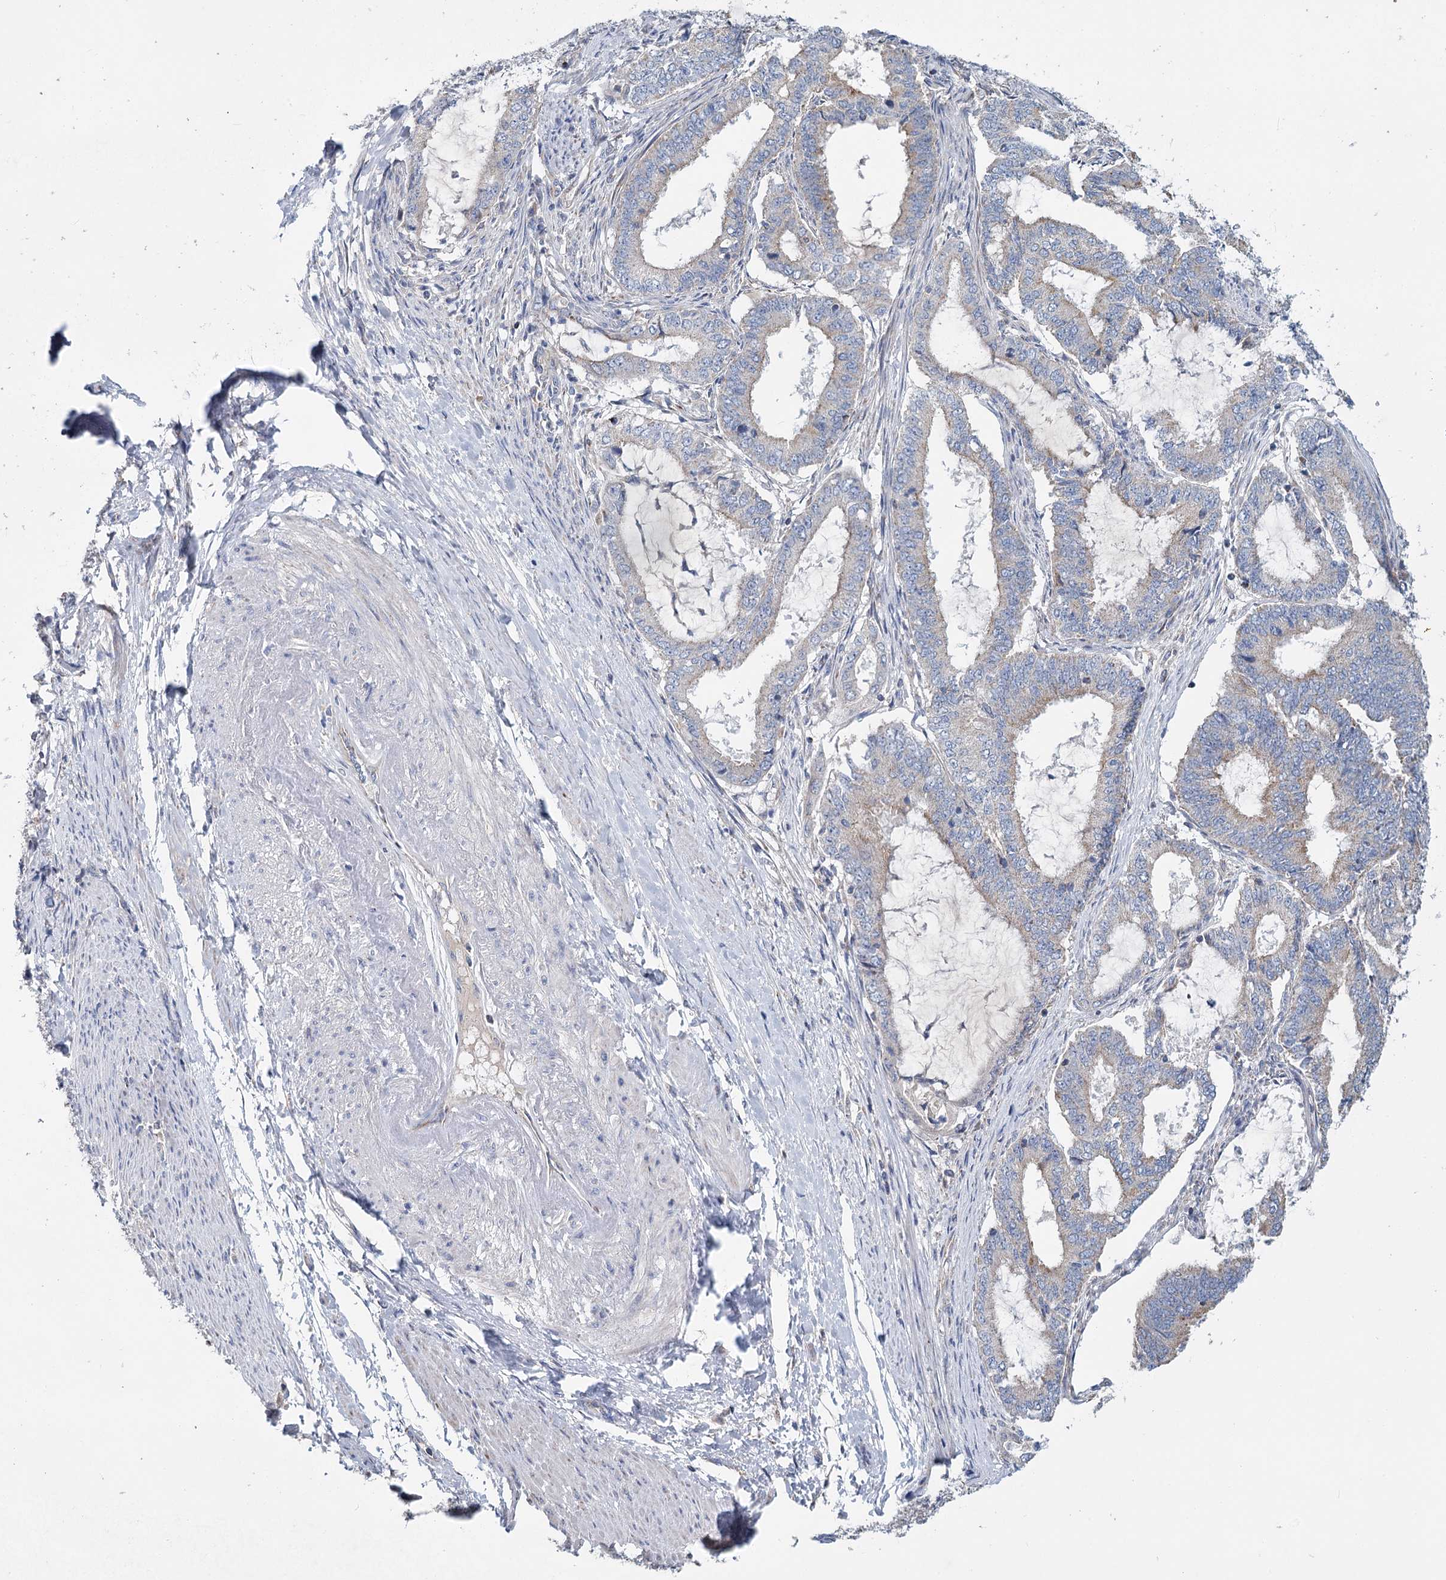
{"staining": {"intensity": "weak", "quantity": "<25%", "location": "cytoplasmic/membranous"}, "tissue": "endometrial cancer", "cell_type": "Tumor cells", "image_type": "cancer", "snomed": [{"axis": "morphology", "description": "Adenocarcinoma, NOS"}, {"axis": "topography", "description": "Endometrium"}], "caption": "Endometrial cancer stained for a protein using IHC reveals no staining tumor cells.", "gene": "ANKRD16", "patient": {"sex": "female", "age": 51}}